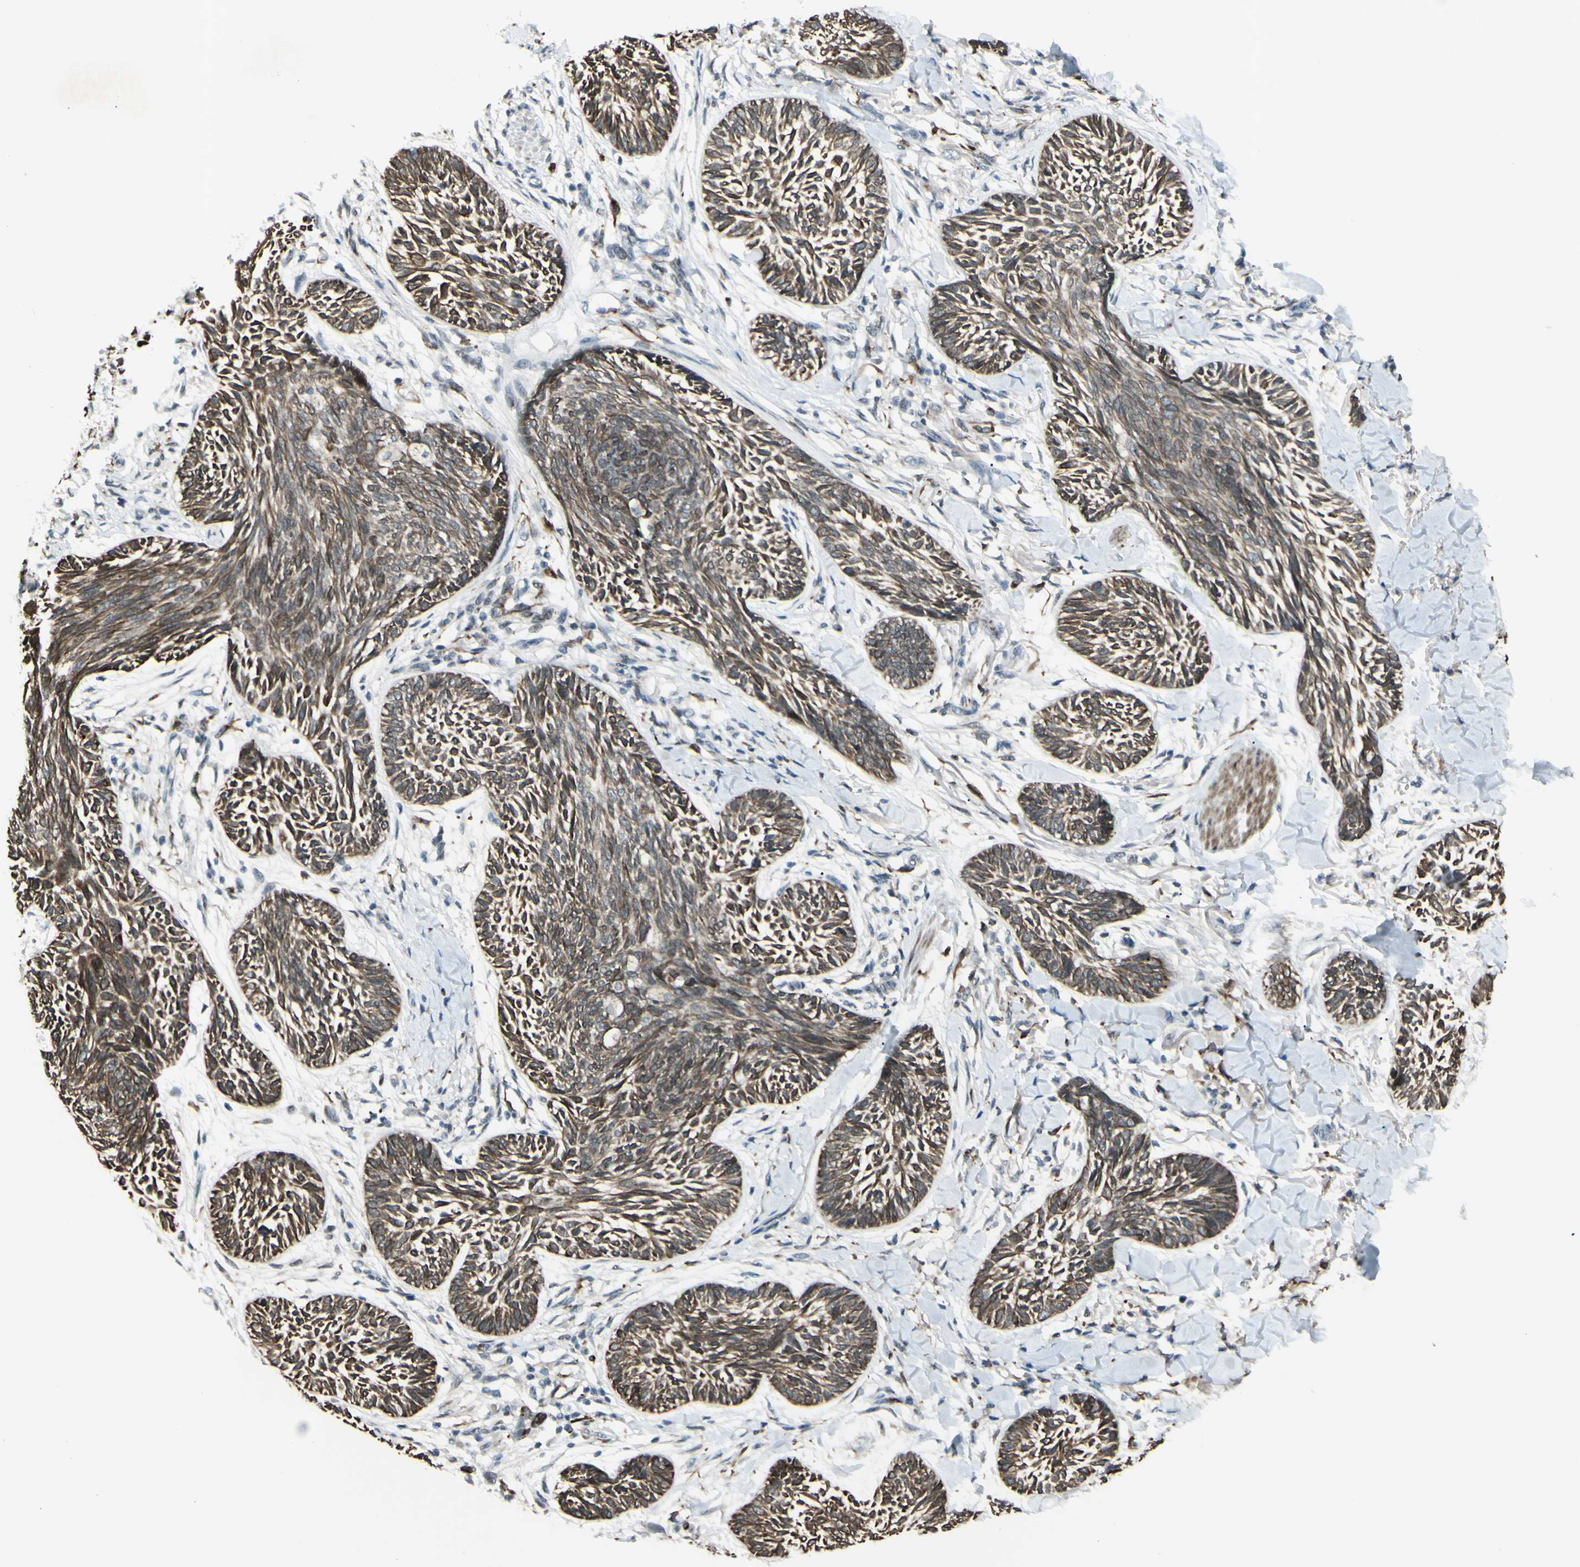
{"staining": {"intensity": "strong", "quantity": ">75%", "location": "cytoplasmic/membranous"}, "tissue": "skin cancer", "cell_type": "Tumor cells", "image_type": "cancer", "snomed": [{"axis": "morphology", "description": "Papilloma, NOS"}, {"axis": "morphology", "description": "Basal cell carcinoma"}, {"axis": "topography", "description": "Skin"}], "caption": "Strong cytoplasmic/membranous positivity for a protein is present in approximately >75% of tumor cells of skin papilloma using immunohistochemistry (IHC).", "gene": "FGFR2", "patient": {"sex": "male", "age": 87}}